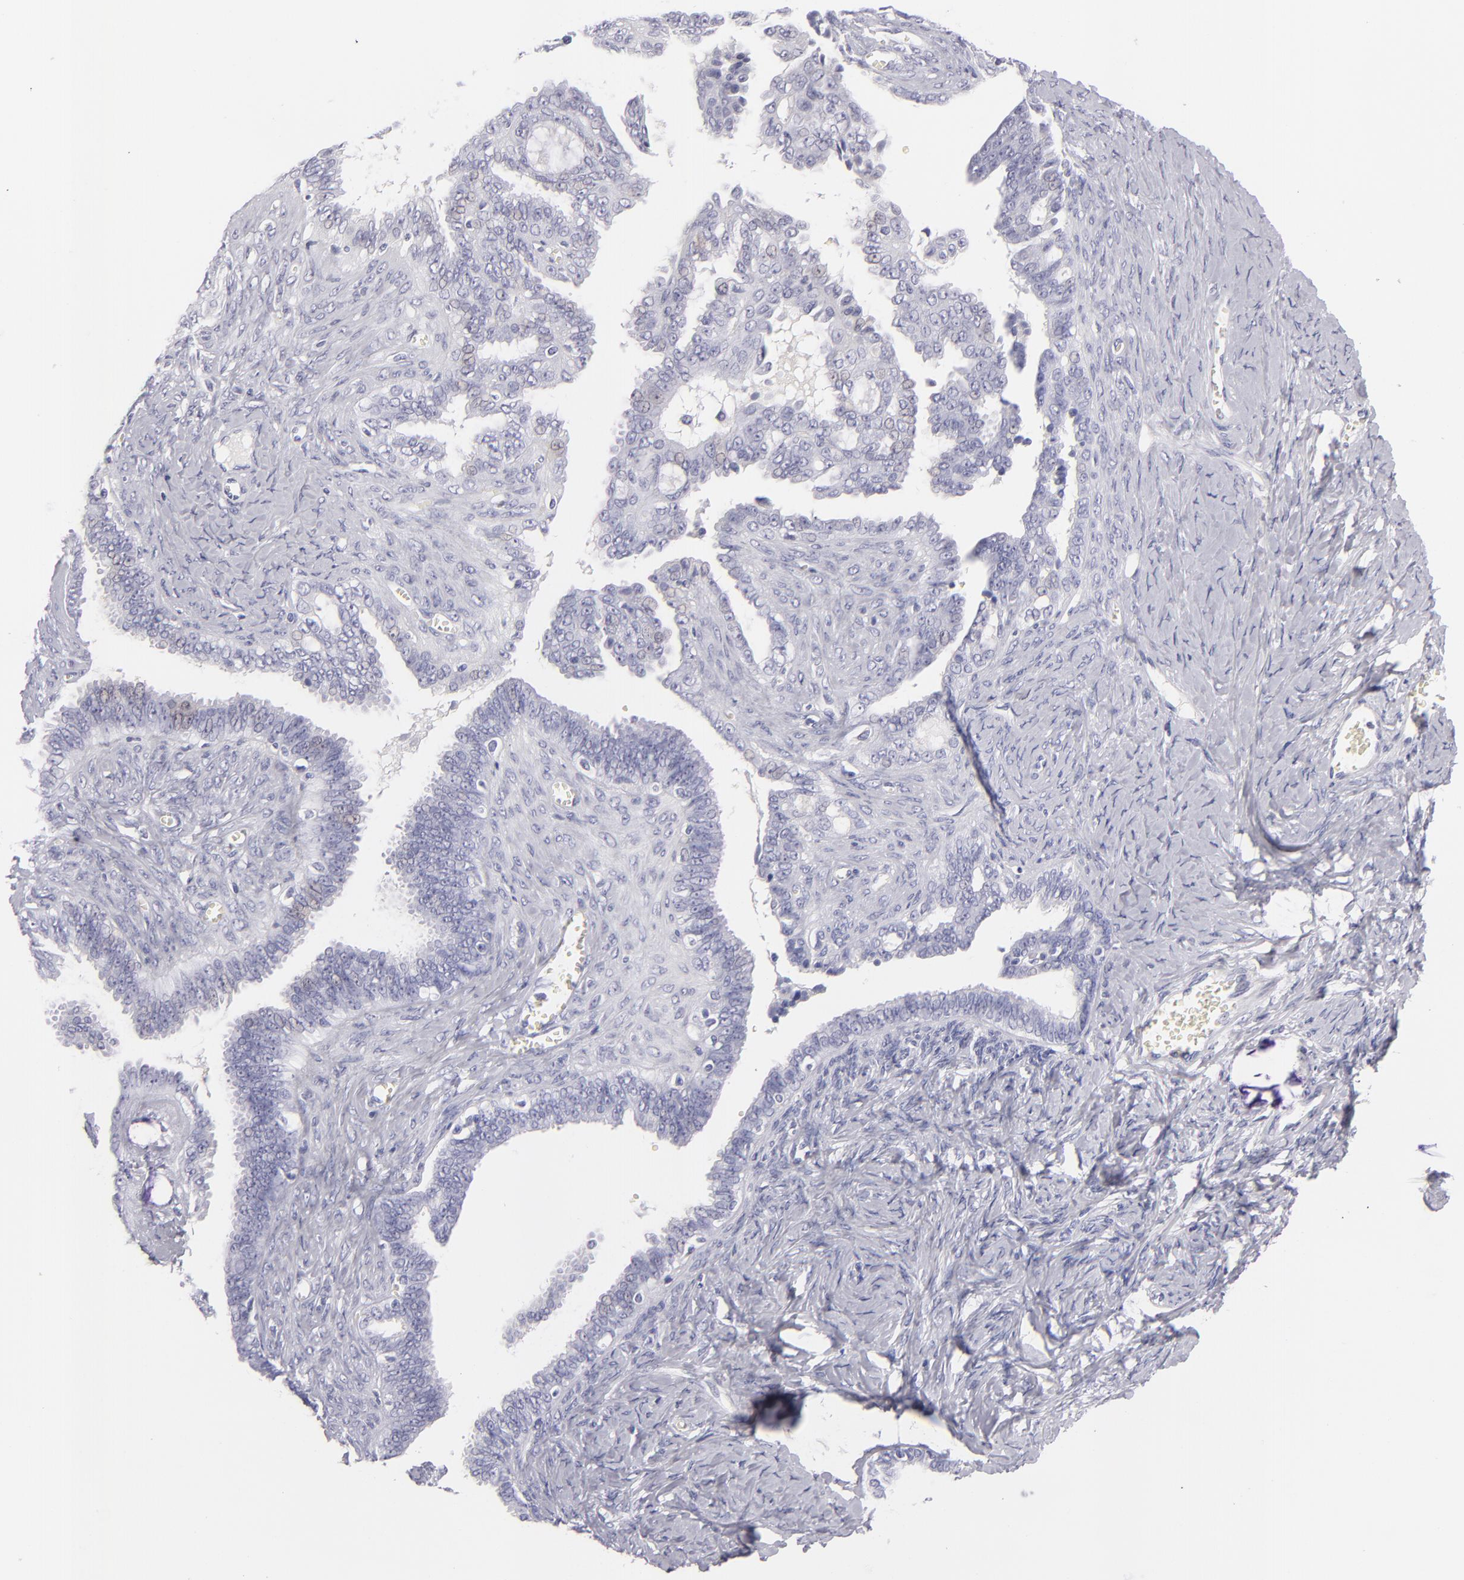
{"staining": {"intensity": "negative", "quantity": "none", "location": "none"}, "tissue": "ovarian cancer", "cell_type": "Tumor cells", "image_type": "cancer", "snomed": [{"axis": "morphology", "description": "Cystadenocarcinoma, serous, NOS"}, {"axis": "topography", "description": "Ovary"}], "caption": "An immunohistochemistry histopathology image of ovarian serous cystadenocarcinoma is shown. There is no staining in tumor cells of ovarian serous cystadenocarcinoma.", "gene": "VIL1", "patient": {"sex": "female", "age": 71}}